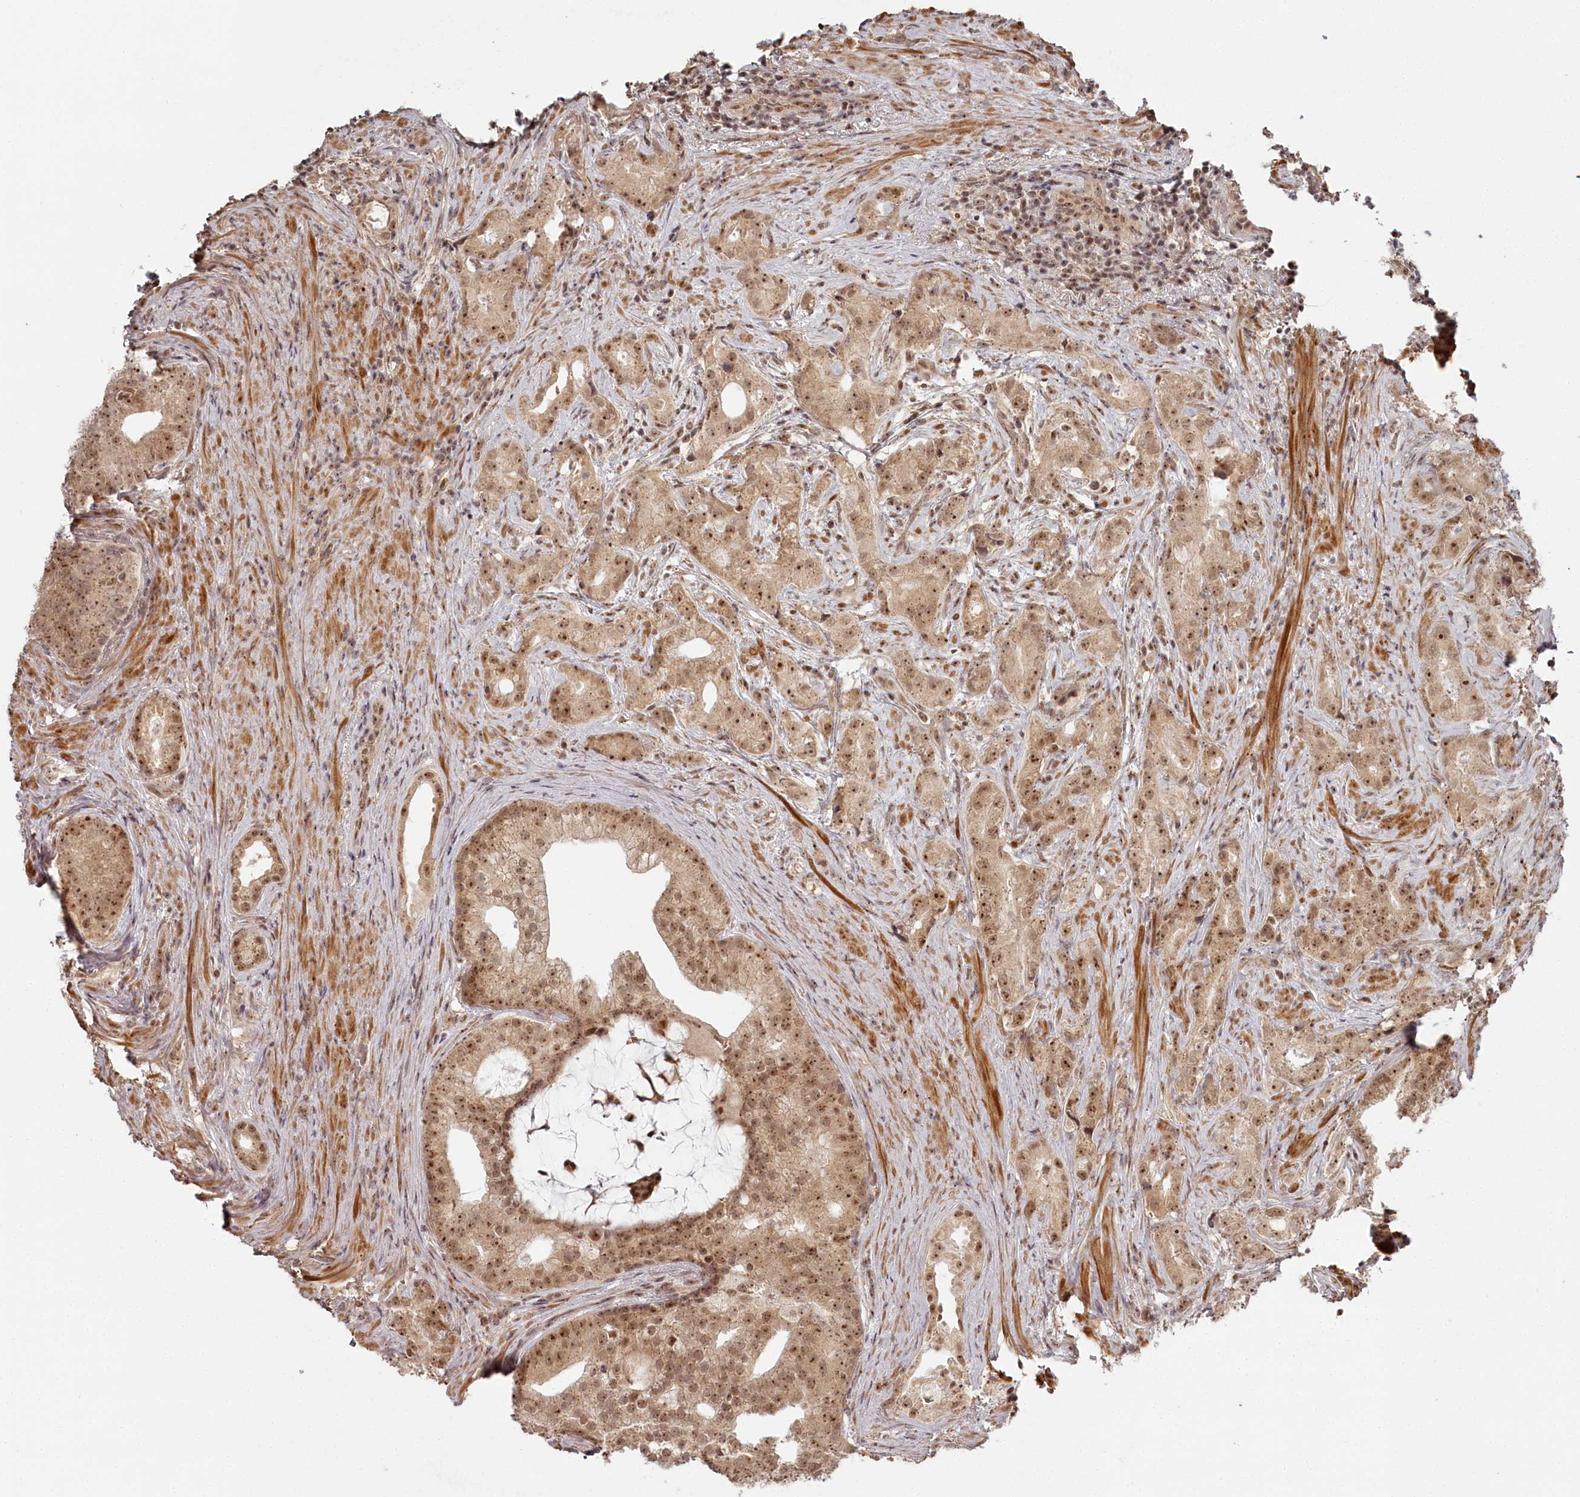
{"staining": {"intensity": "moderate", "quantity": ">75%", "location": "cytoplasmic/membranous,nuclear"}, "tissue": "prostate cancer", "cell_type": "Tumor cells", "image_type": "cancer", "snomed": [{"axis": "morphology", "description": "Adenocarcinoma, Low grade"}, {"axis": "topography", "description": "Prostate"}], "caption": "A micrograph showing moderate cytoplasmic/membranous and nuclear staining in approximately >75% of tumor cells in prostate low-grade adenocarcinoma, as visualized by brown immunohistochemical staining.", "gene": "EXOSC1", "patient": {"sex": "male", "age": 71}}